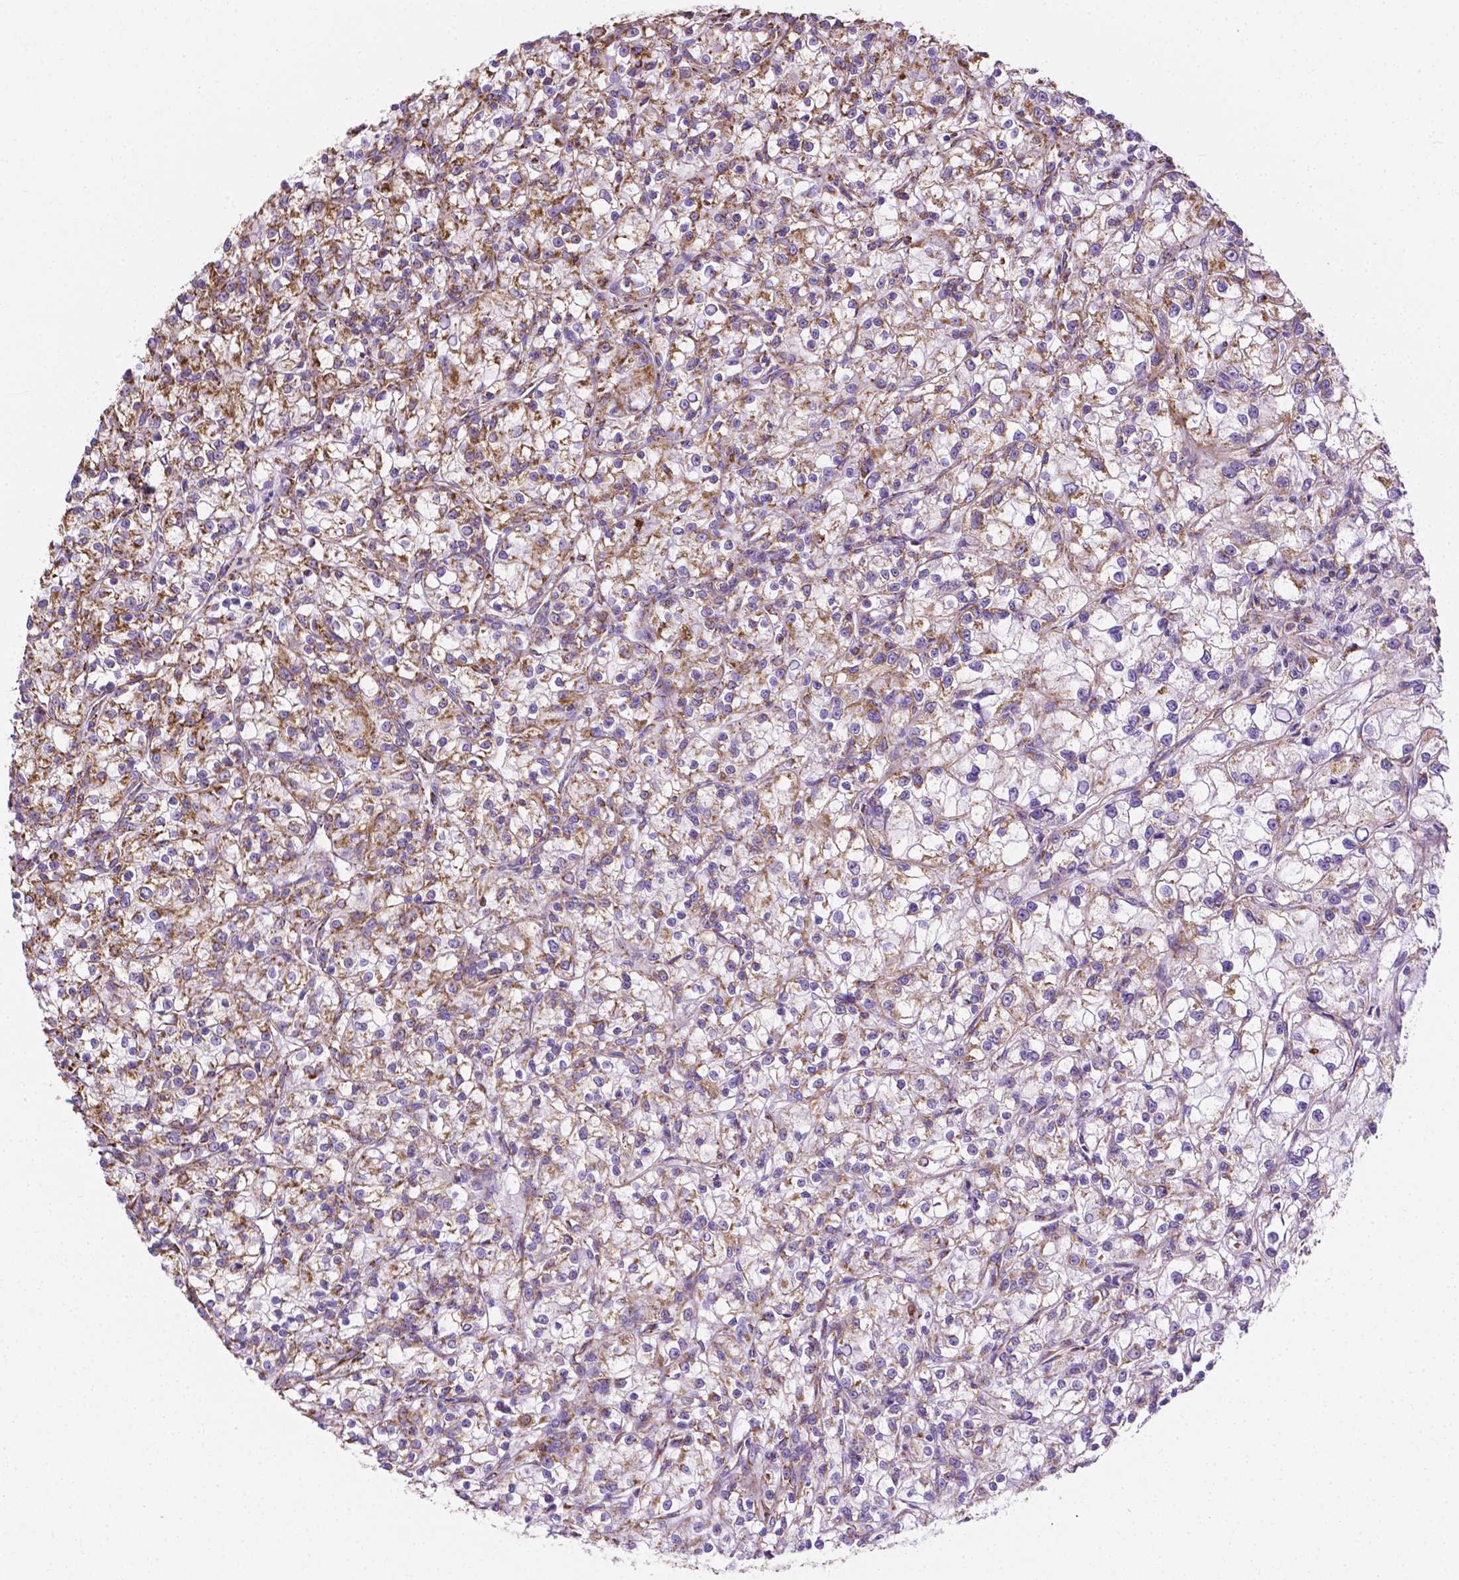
{"staining": {"intensity": "moderate", "quantity": ">75%", "location": "cytoplasmic/membranous"}, "tissue": "renal cancer", "cell_type": "Tumor cells", "image_type": "cancer", "snomed": [{"axis": "morphology", "description": "Adenocarcinoma, NOS"}, {"axis": "topography", "description": "Kidney"}], "caption": "Human renal cancer stained for a protein (brown) demonstrates moderate cytoplasmic/membranous positive positivity in approximately >75% of tumor cells.", "gene": "RMDN3", "patient": {"sex": "female", "age": 59}}